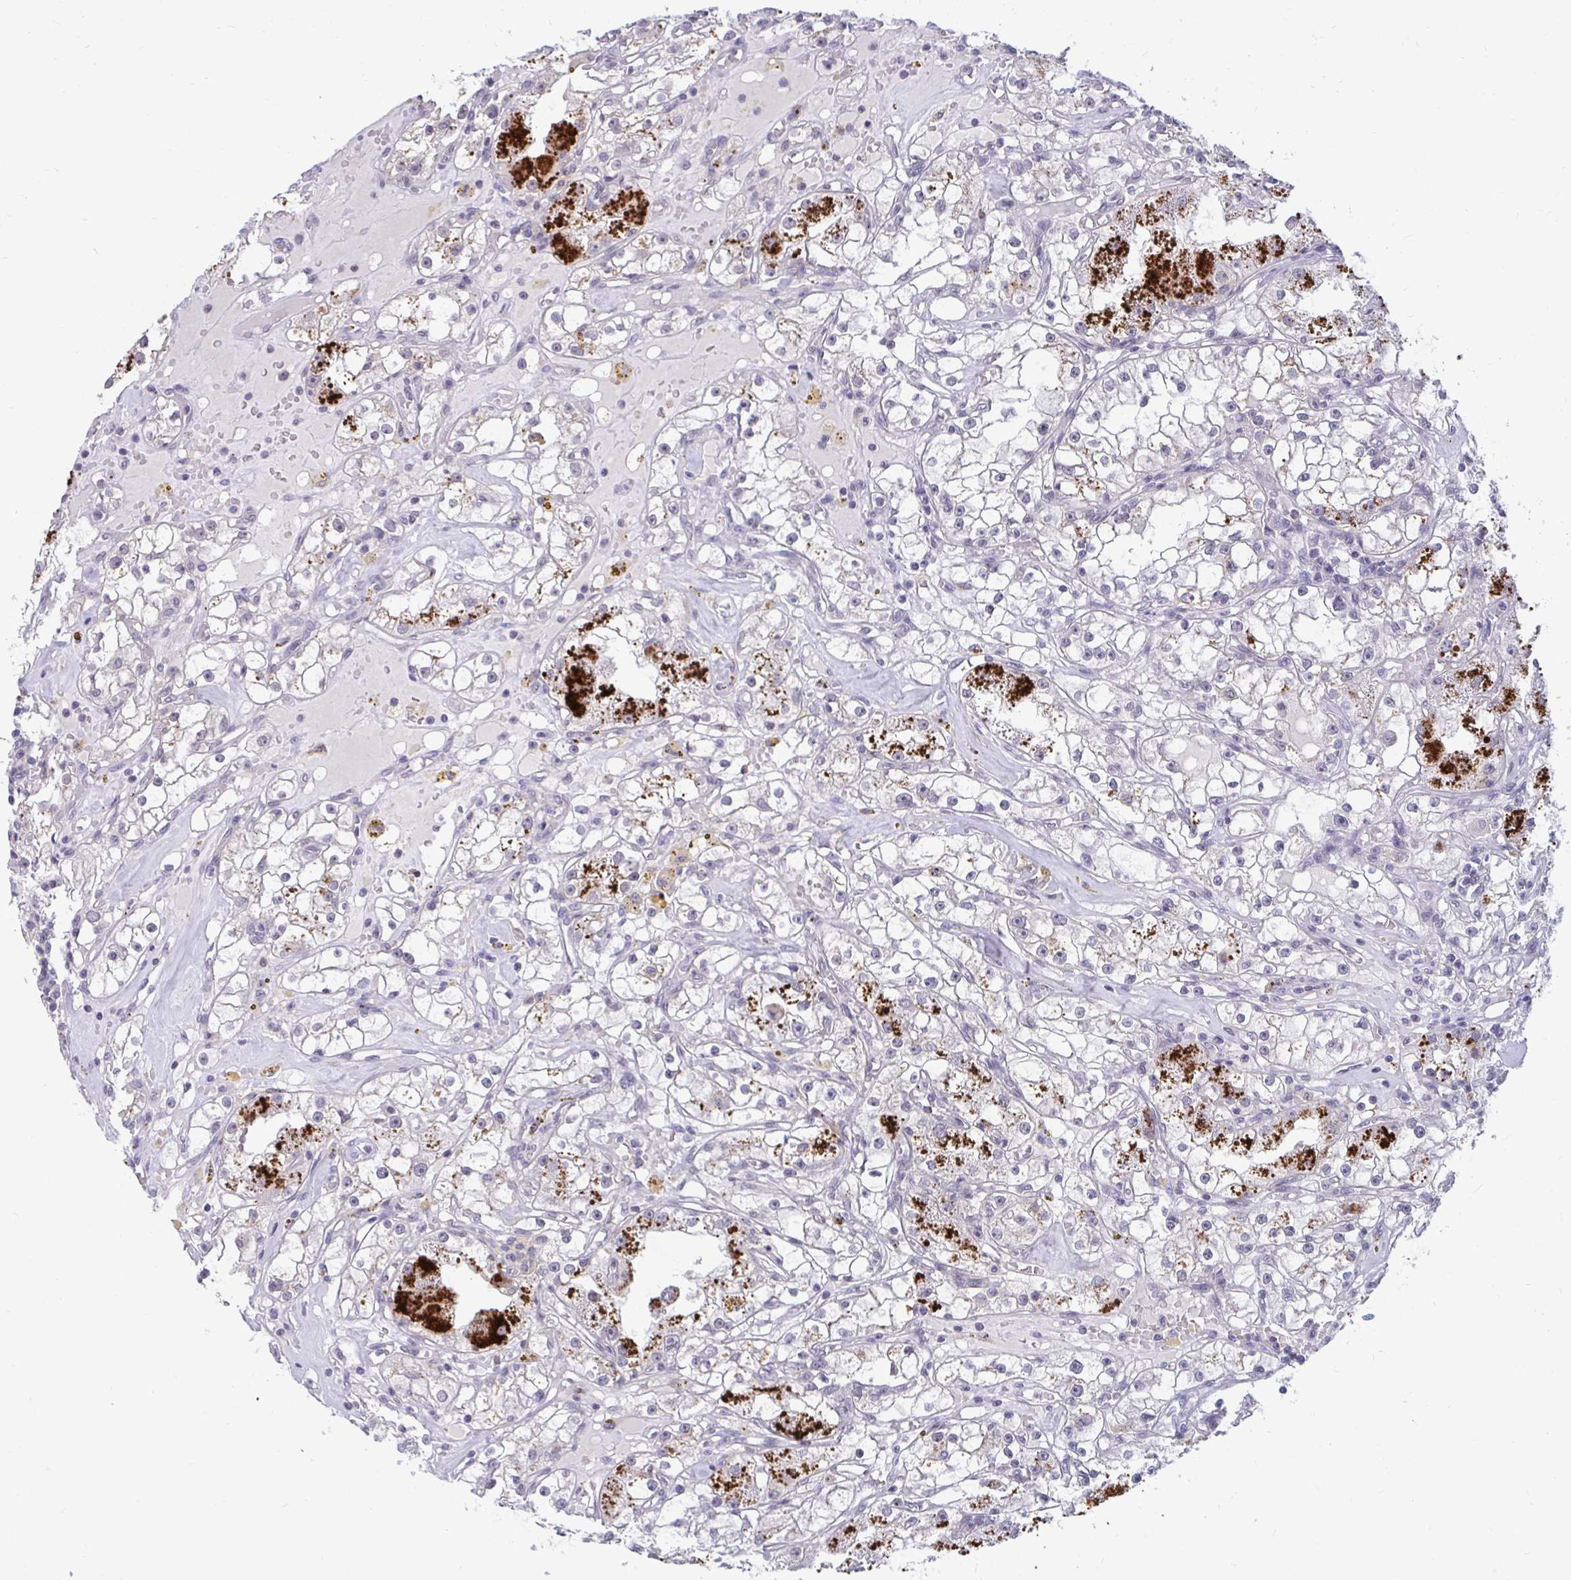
{"staining": {"intensity": "negative", "quantity": "none", "location": "none"}, "tissue": "renal cancer", "cell_type": "Tumor cells", "image_type": "cancer", "snomed": [{"axis": "morphology", "description": "Adenocarcinoma, NOS"}, {"axis": "topography", "description": "Kidney"}], "caption": "Protein analysis of renal cancer (adenocarcinoma) demonstrates no significant positivity in tumor cells. Nuclei are stained in blue.", "gene": "ARPP19", "patient": {"sex": "male", "age": 56}}